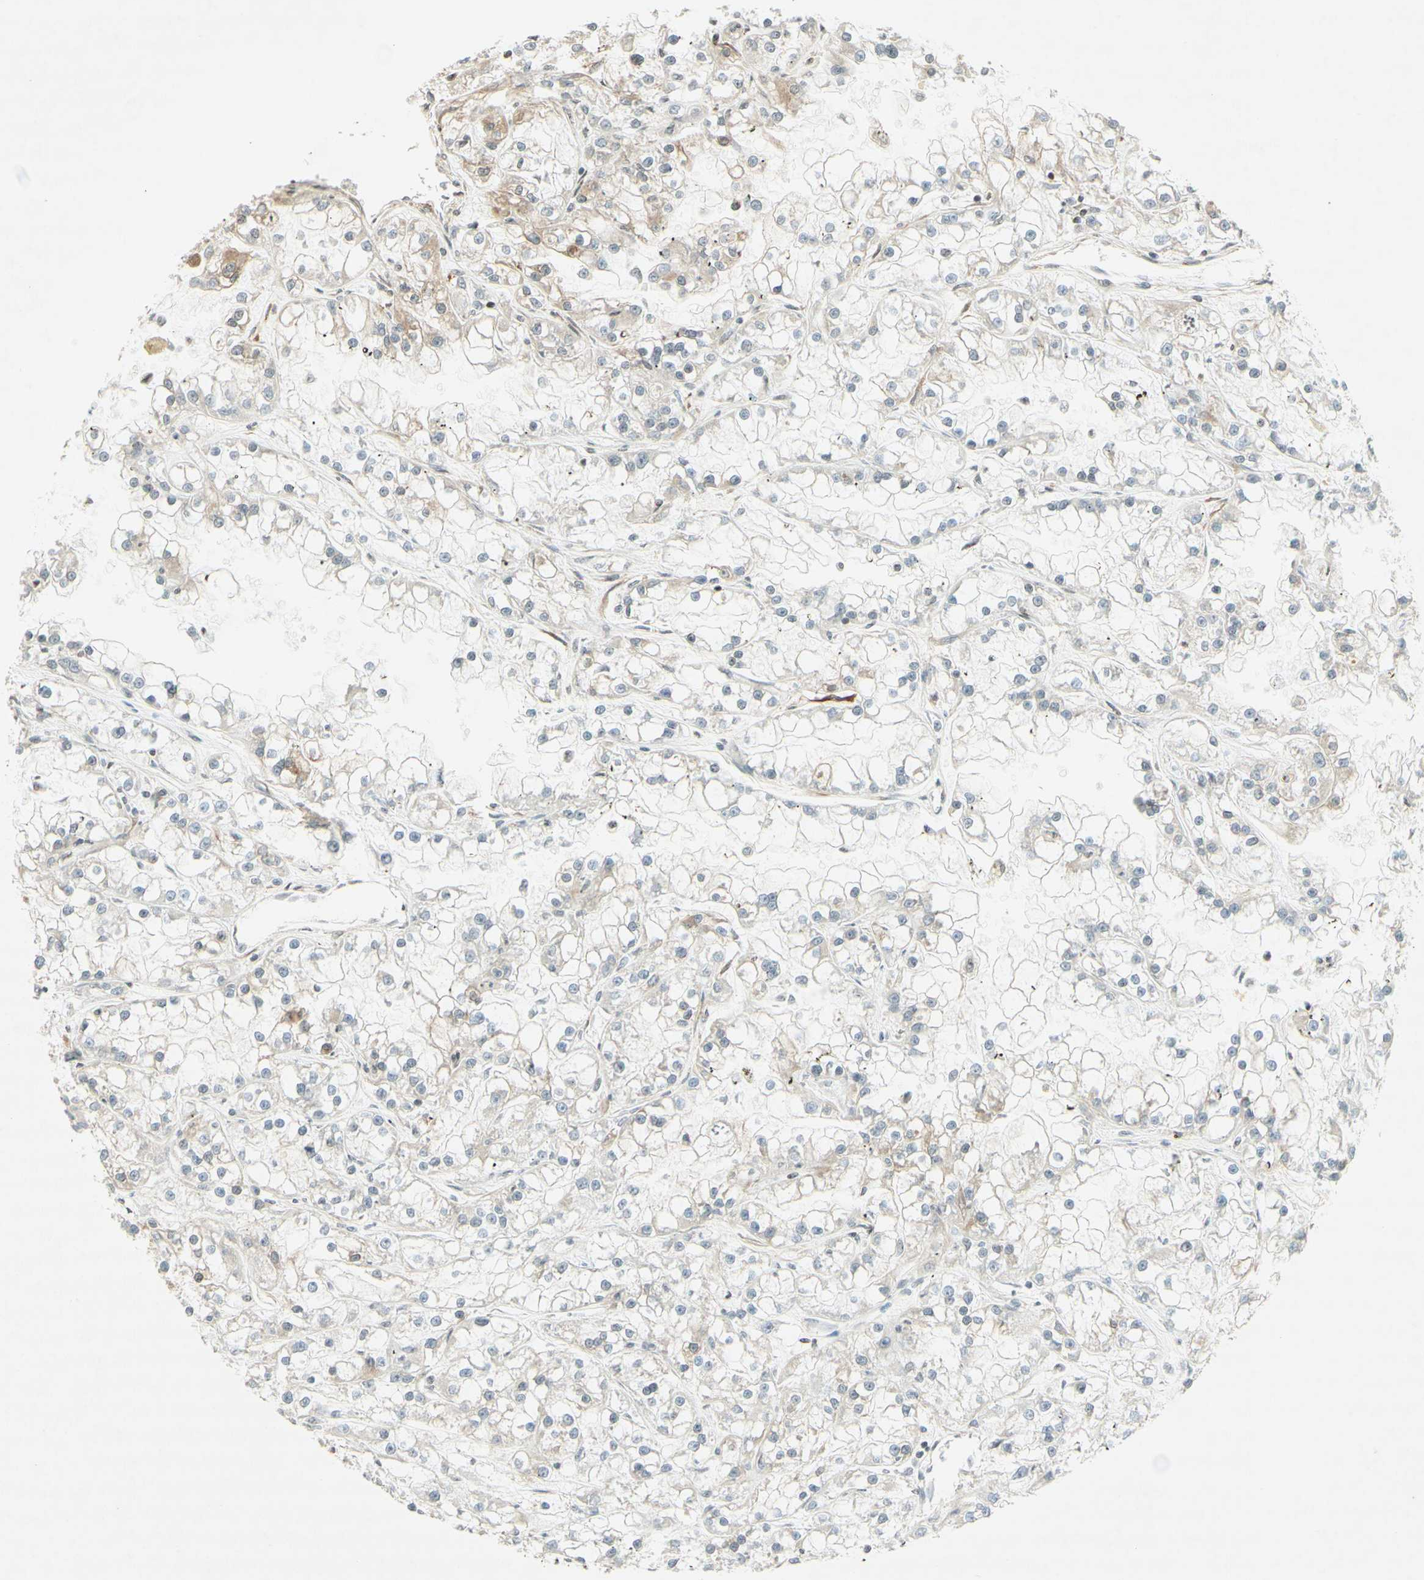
{"staining": {"intensity": "weak", "quantity": "<25%", "location": "cytoplasmic/membranous"}, "tissue": "renal cancer", "cell_type": "Tumor cells", "image_type": "cancer", "snomed": [{"axis": "morphology", "description": "Adenocarcinoma, NOS"}, {"axis": "topography", "description": "Kidney"}], "caption": "IHC of human renal adenocarcinoma demonstrates no expression in tumor cells.", "gene": "MAP1B", "patient": {"sex": "female", "age": 52}}